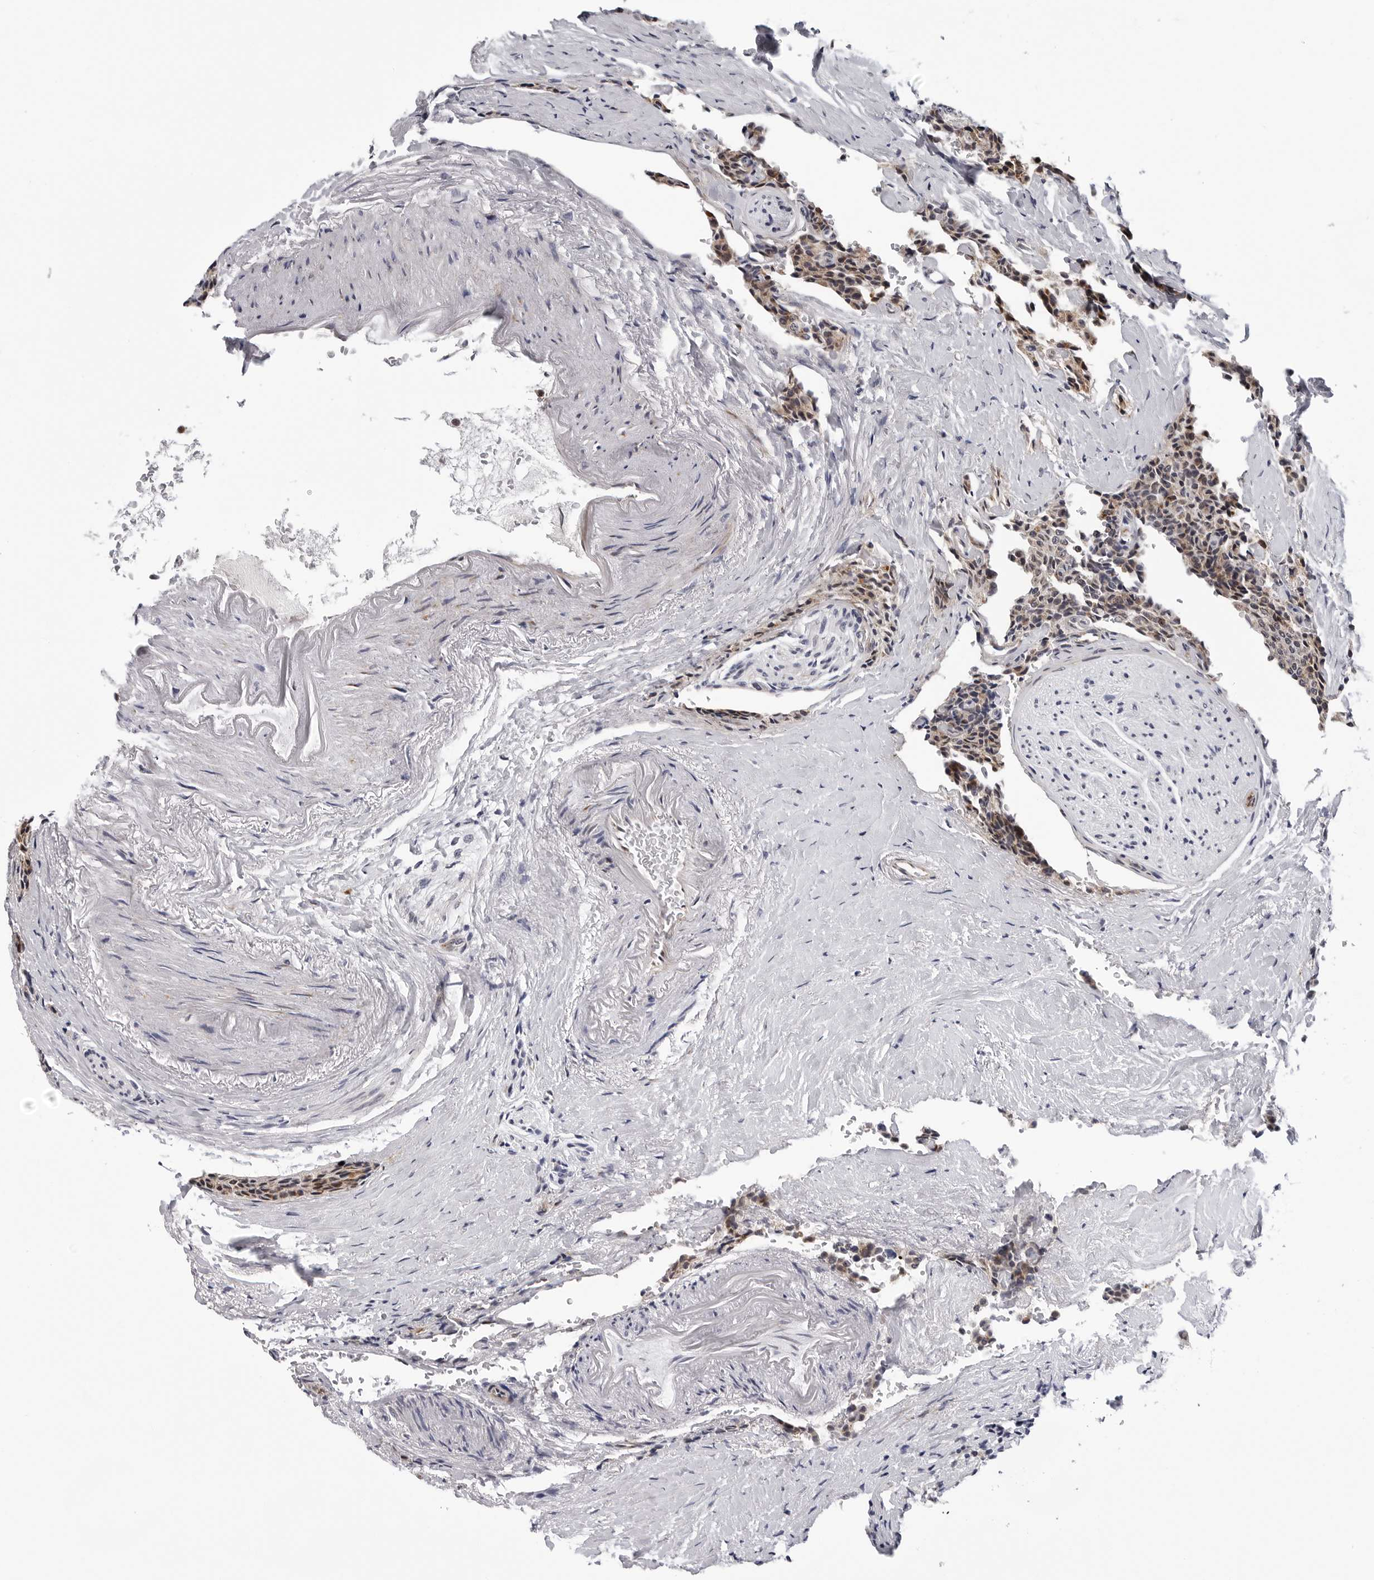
{"staining": {"intensity": "moderate", "quantity": "25%-75%", "location": "cytoplasmic/membranous"}, "tissue": "carcinoid", "cell_type": "Tumor cells", "image_type": "cancer", "snomed": [{"axis": "morphology", "description": "Carcinoid, malignant, NOS"}, {"axis": "topography", "description": "Colon"}], "caption": "A histopathology image of human carcinoid stained for a protein shows moderate cytoplasmic/membranous brown staining in tumor cells.", "gene": "CDK20", "patient": {"sex": "female", "age": 61}}